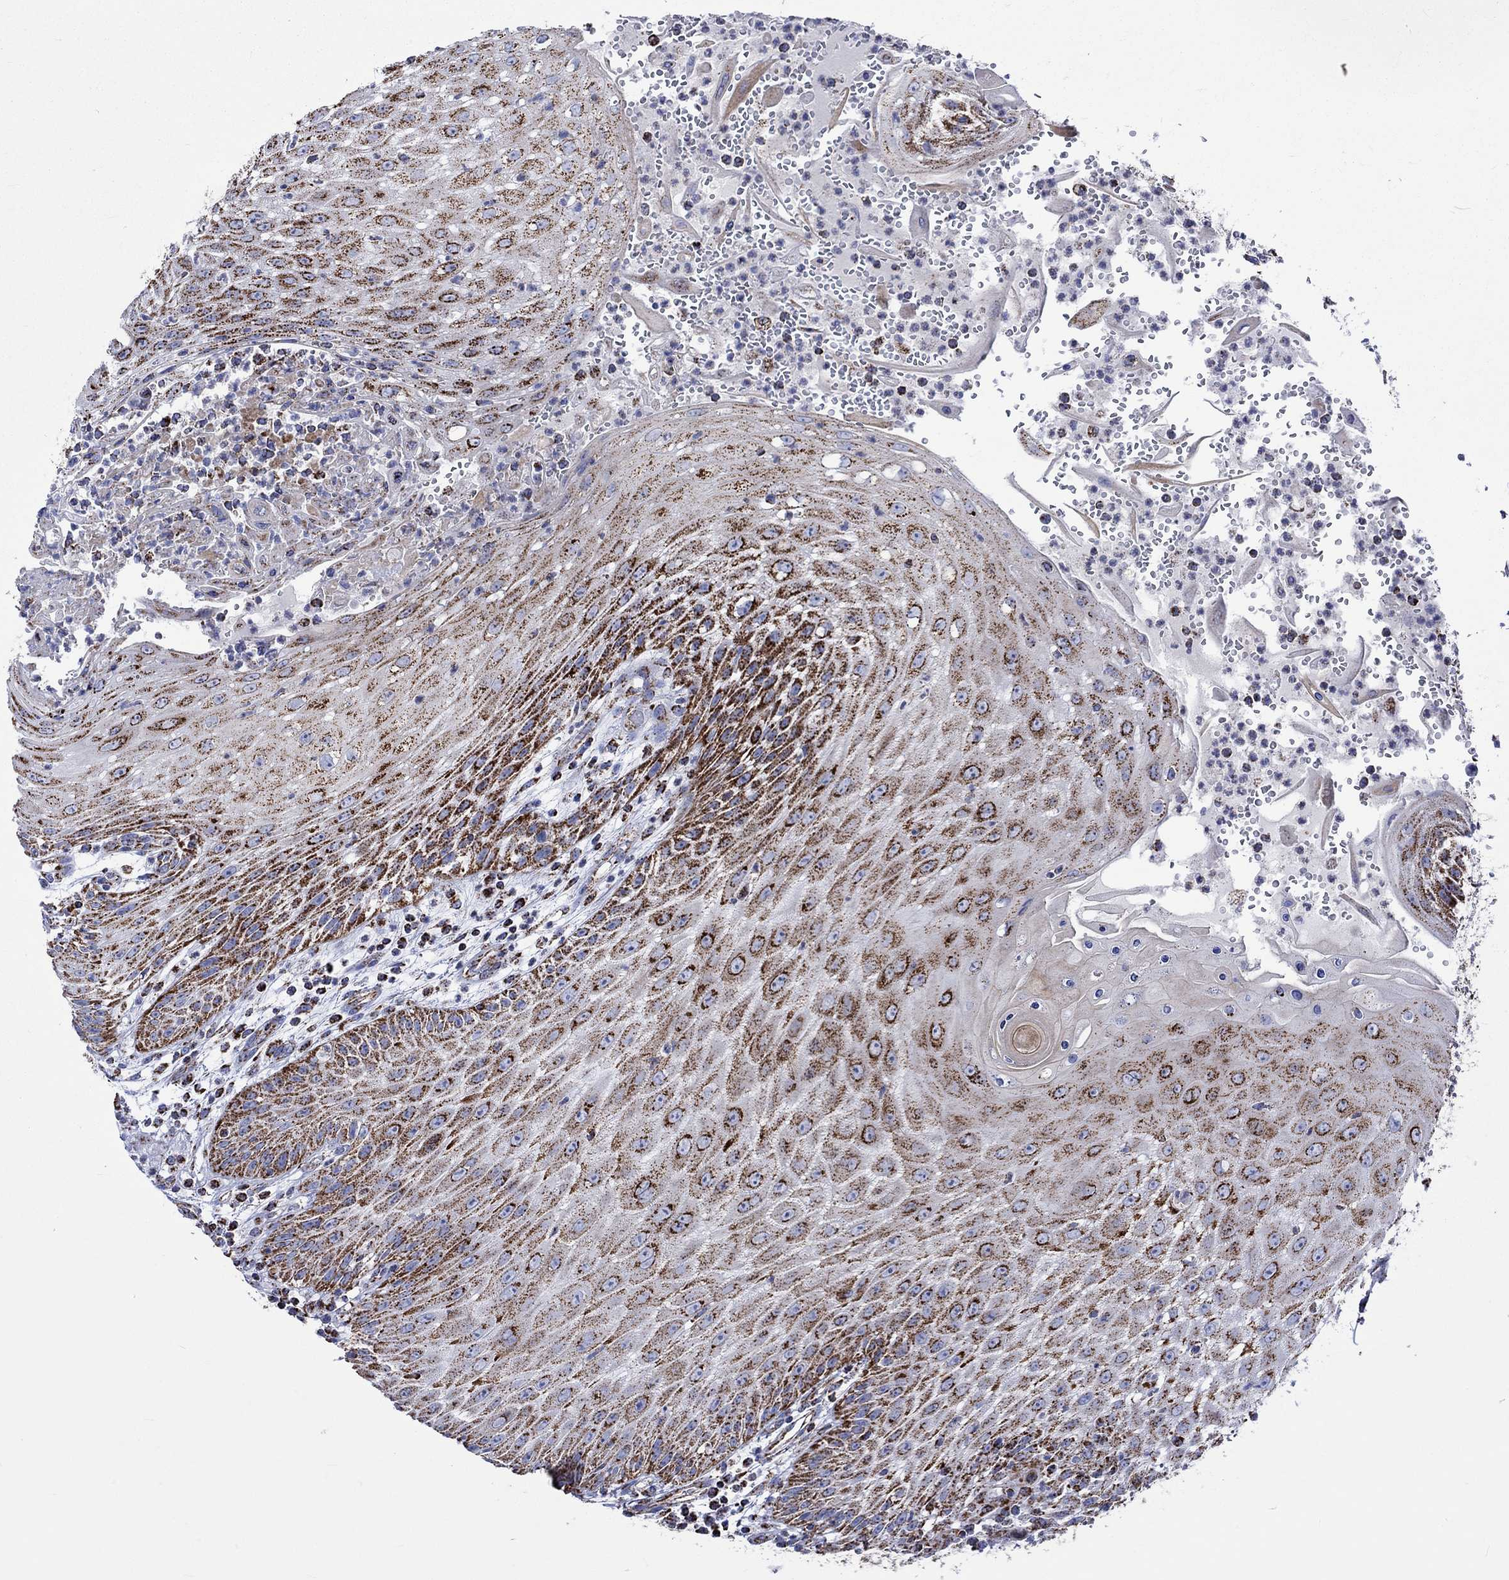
{"staining": {"intensity": "strong", "quantity": ">75%", "location": "cytoplasmic/membranous"}, "tissue": "head and neck cancer", "cell_type": "Tumor cells", "image_type": "cancer", "snomed": [{"axis": "morphology", "description": "Squamous cell carcinoma, NOS"}, {"axis": "topography", "description": "Oral tissue"}, {"axis": "topography", "description": "Head-Neck"}], "caption": "Human squamous cell carcinoma (head and neck) stained with a protein marker reveals strong staining in tumor cells.", "gene": "RCE1", "patient": {"sex": "male", "age": 58}}